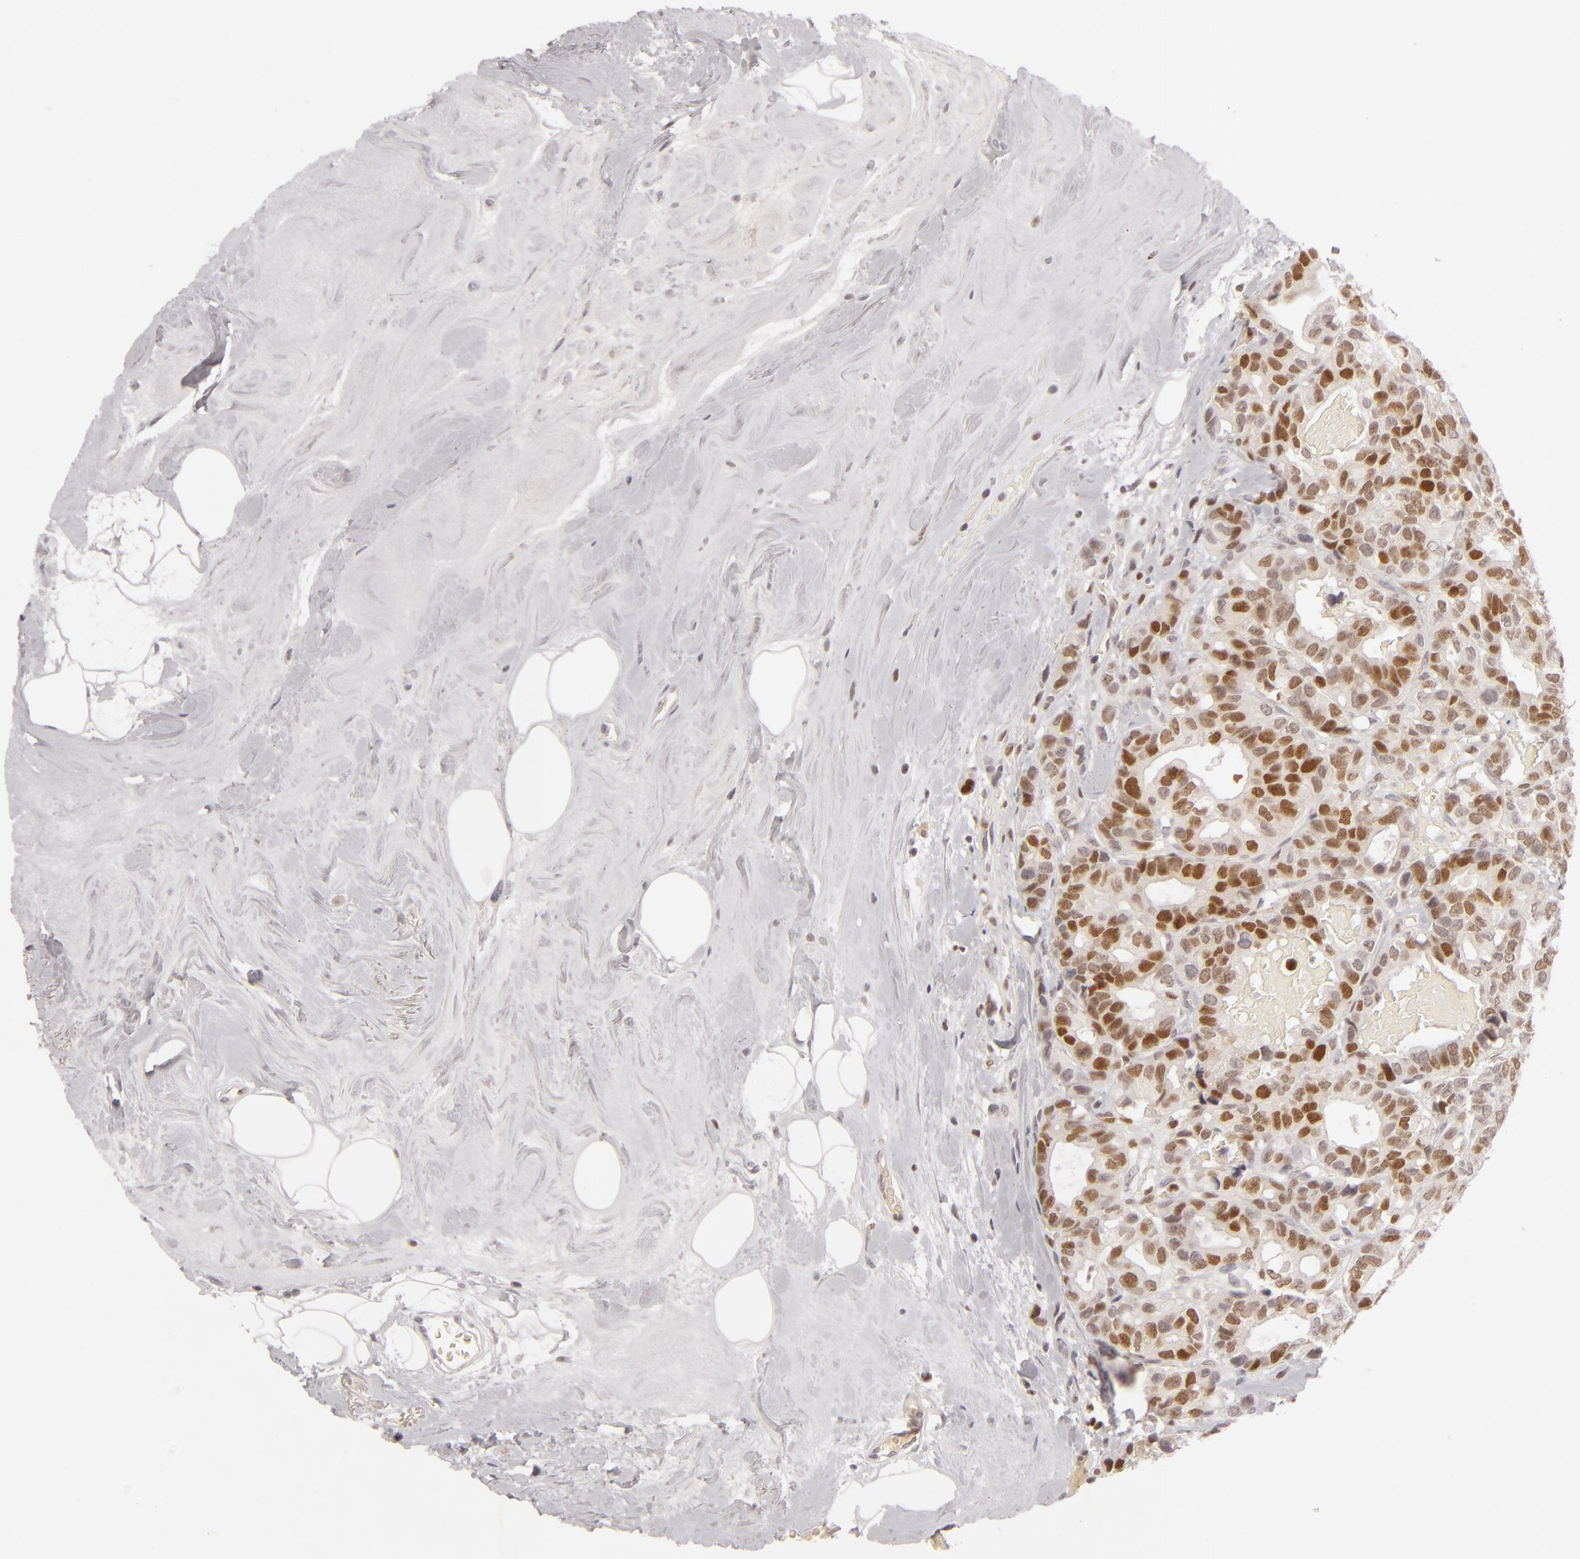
{"staining": {"intensity": "moderate", "quantity": ">75%", "location": "nuclear"}, "tissue": "breast cancer", "cell_type": "Tumor cells", "image_type": "cancer", "snomed": [{"axis": "morphology", "description": "Duct carcinoma"}, {"axis": "topography", "description": "Breast"}], "caption": "Protein expression analysis of breast cancer reveals moderate nuclear expression in approximately >75% of tumor cells. (DAB = brown stain, brightfield microscopy at high magnification).", "gene": "FEN1", "patient": {"sex": "female", "age": 69}}